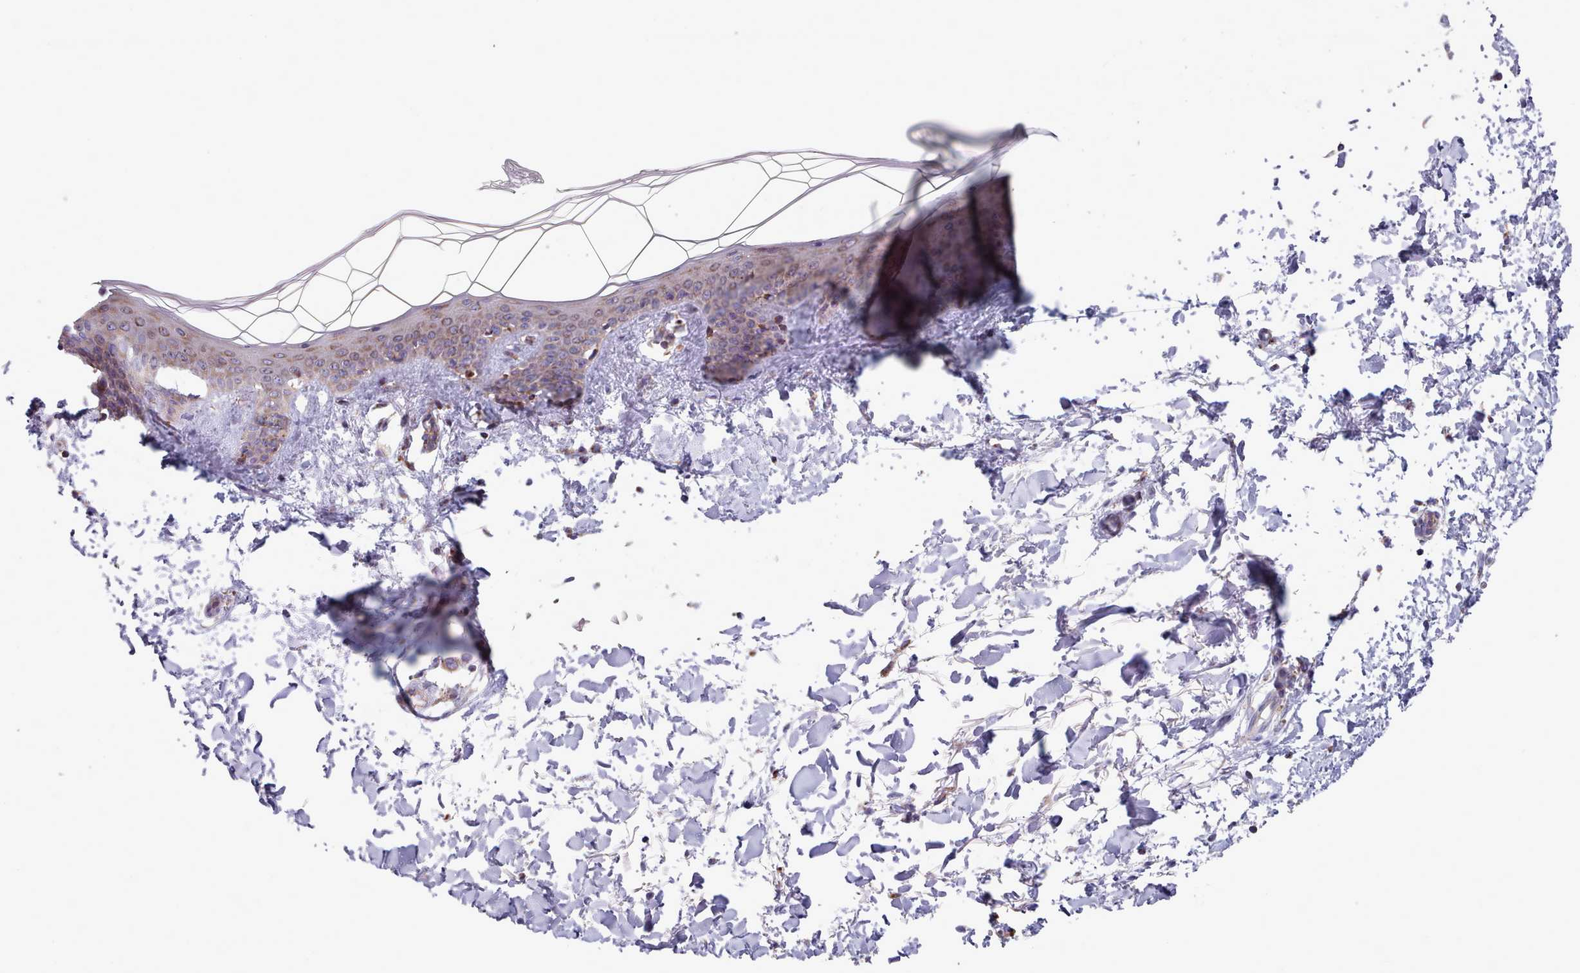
{"staining": {"intensity": "weak", "quantity": ">75%", "location": "cytoplasmic/membranous"}, "tissue": "skin", "cell_type": "Fibroblasts", "image_type": "normal", "snomed": [{"axis": "morphology", "description": "Normal tissue, NOS"}, {"axis": "topography", "description": "Skin"}], "caption": "DAB (3,3'-diaminobenzidine) immunohistochemical staining of normal skin displays weak cytoplasmic/membranous protein staining in about >75% of fibroblasts. Using DAB (brown) and hematoxylin (blue) stains, captured at high magnification using brightfield microscopy.", "gene": "SRP54", "patient": {"sex": "female", "age": 34}}